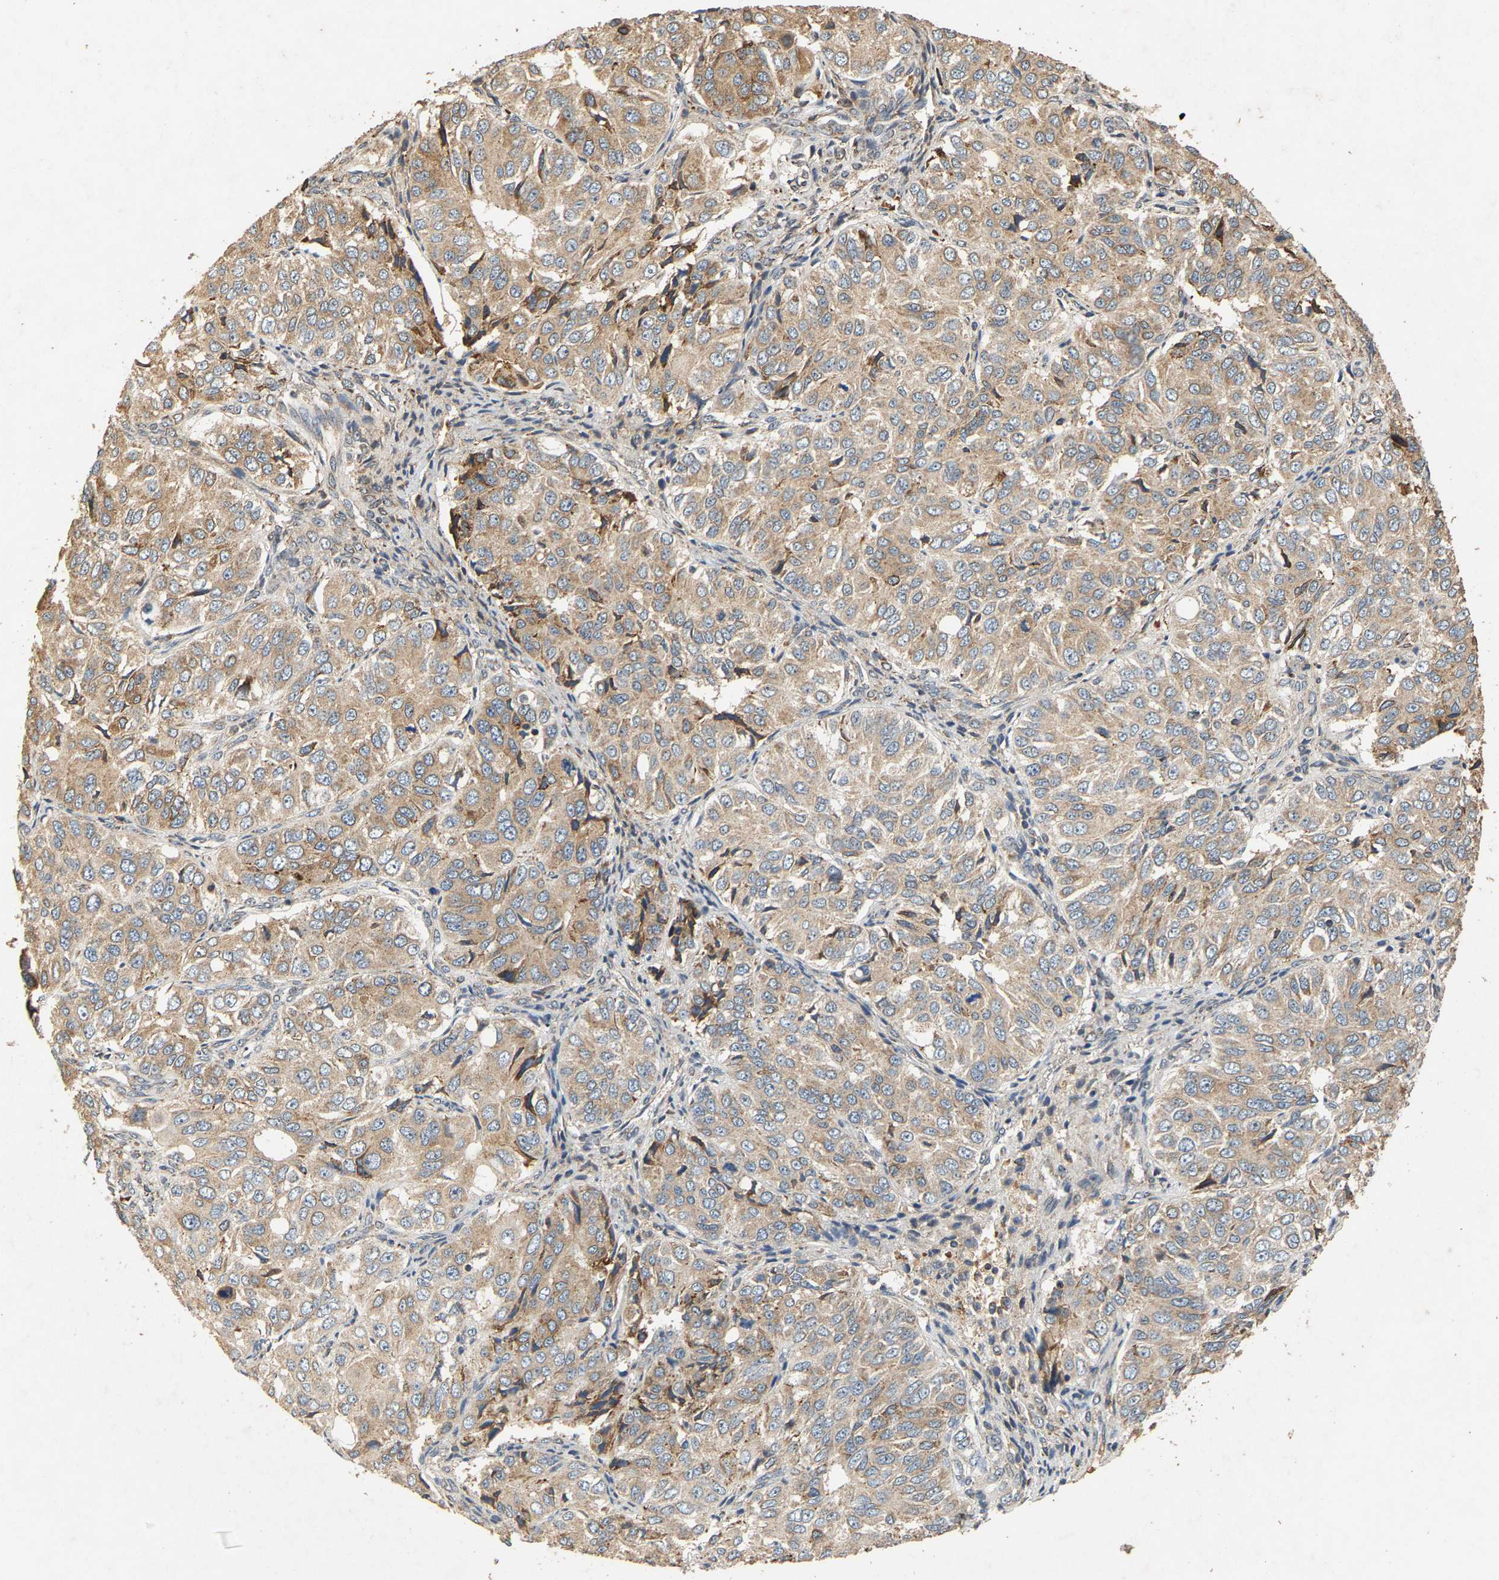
{"staining": {"intensity": "weak", "quantity": ">75%", "location": "cytoplasmic/membranous"}, "tissue": "ovarian cancer", "cell_type": "Tumor cells", "image_type": "cancer", "snomed": [{"axis": "morphology", "description": "Carcinoma, endometroid"}, {"axis": "topography", "description": "Ovary"}], "caption": "Weak cytoplasmic/membranous protein expression is appreciated in about >75% of tumor cells in ovarian endometroid carcinoma.", "gene": "CIDEC", "patient": {"sex": "female", "age": 51}}